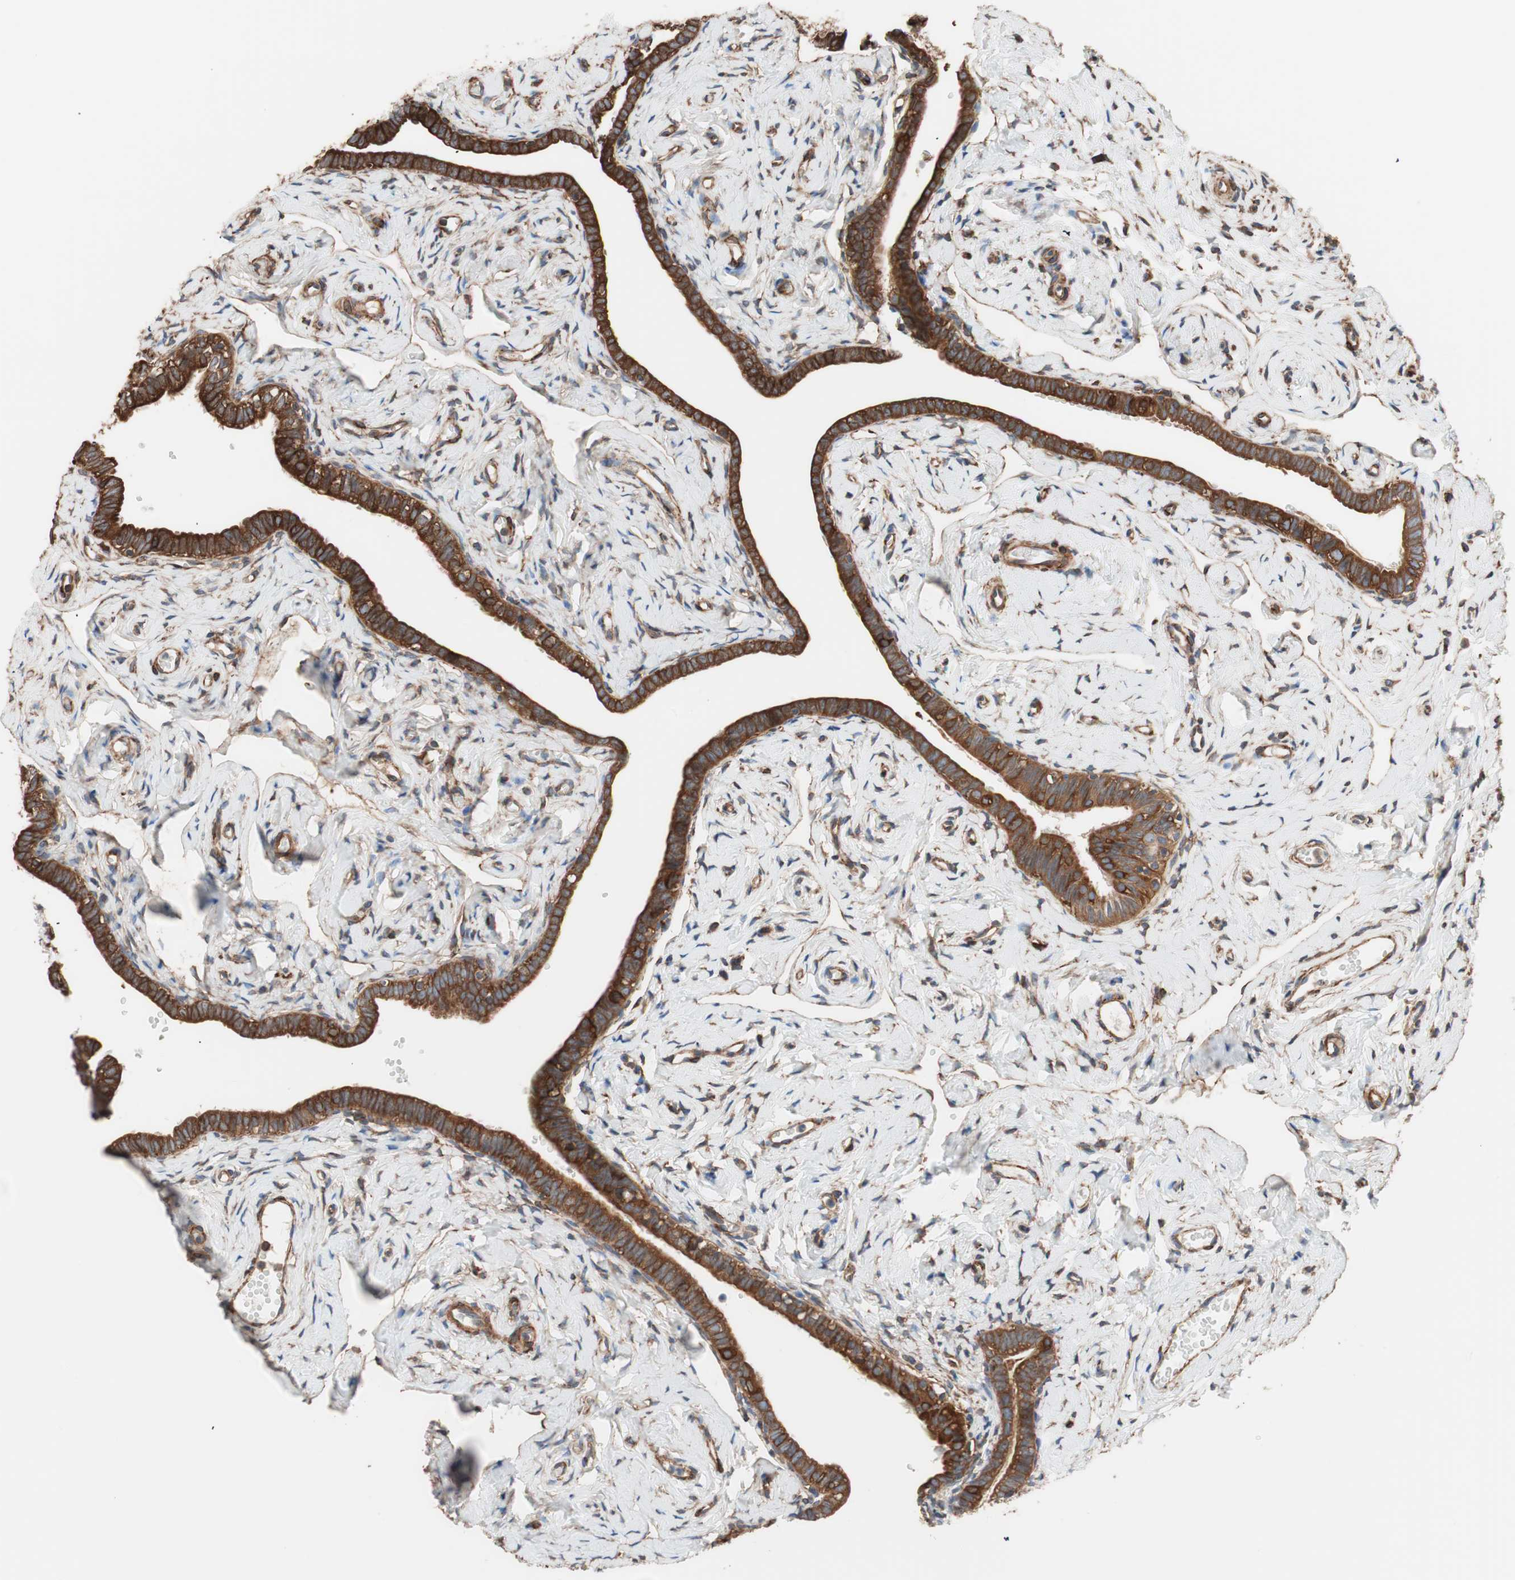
{"staining": {"intensity": "strong", "quantity": ">75%", "location": "cytoplasmic/membranous"}, "tissue": "fallopian tube", "cell_type": "Glandular cells", "image_type": "normal", "snomed": [{"axis": "morphology", "description": "Normal tissue, NOS"}, {"axis": "topography", "description": "Fallopian tube"}], "caption": "Immunohistochemistry (IHC) (DAB (3,3'-diaminobenzidine)) staining of normal fallopian tube reveals strong cytoplasmic/membranous protein staining in approximately >75% of glandular cells. (IHC, brightfield microscopy, high magnification).", "gene": "GPSM2", "patient": {"sex": "female", "age": 71}}